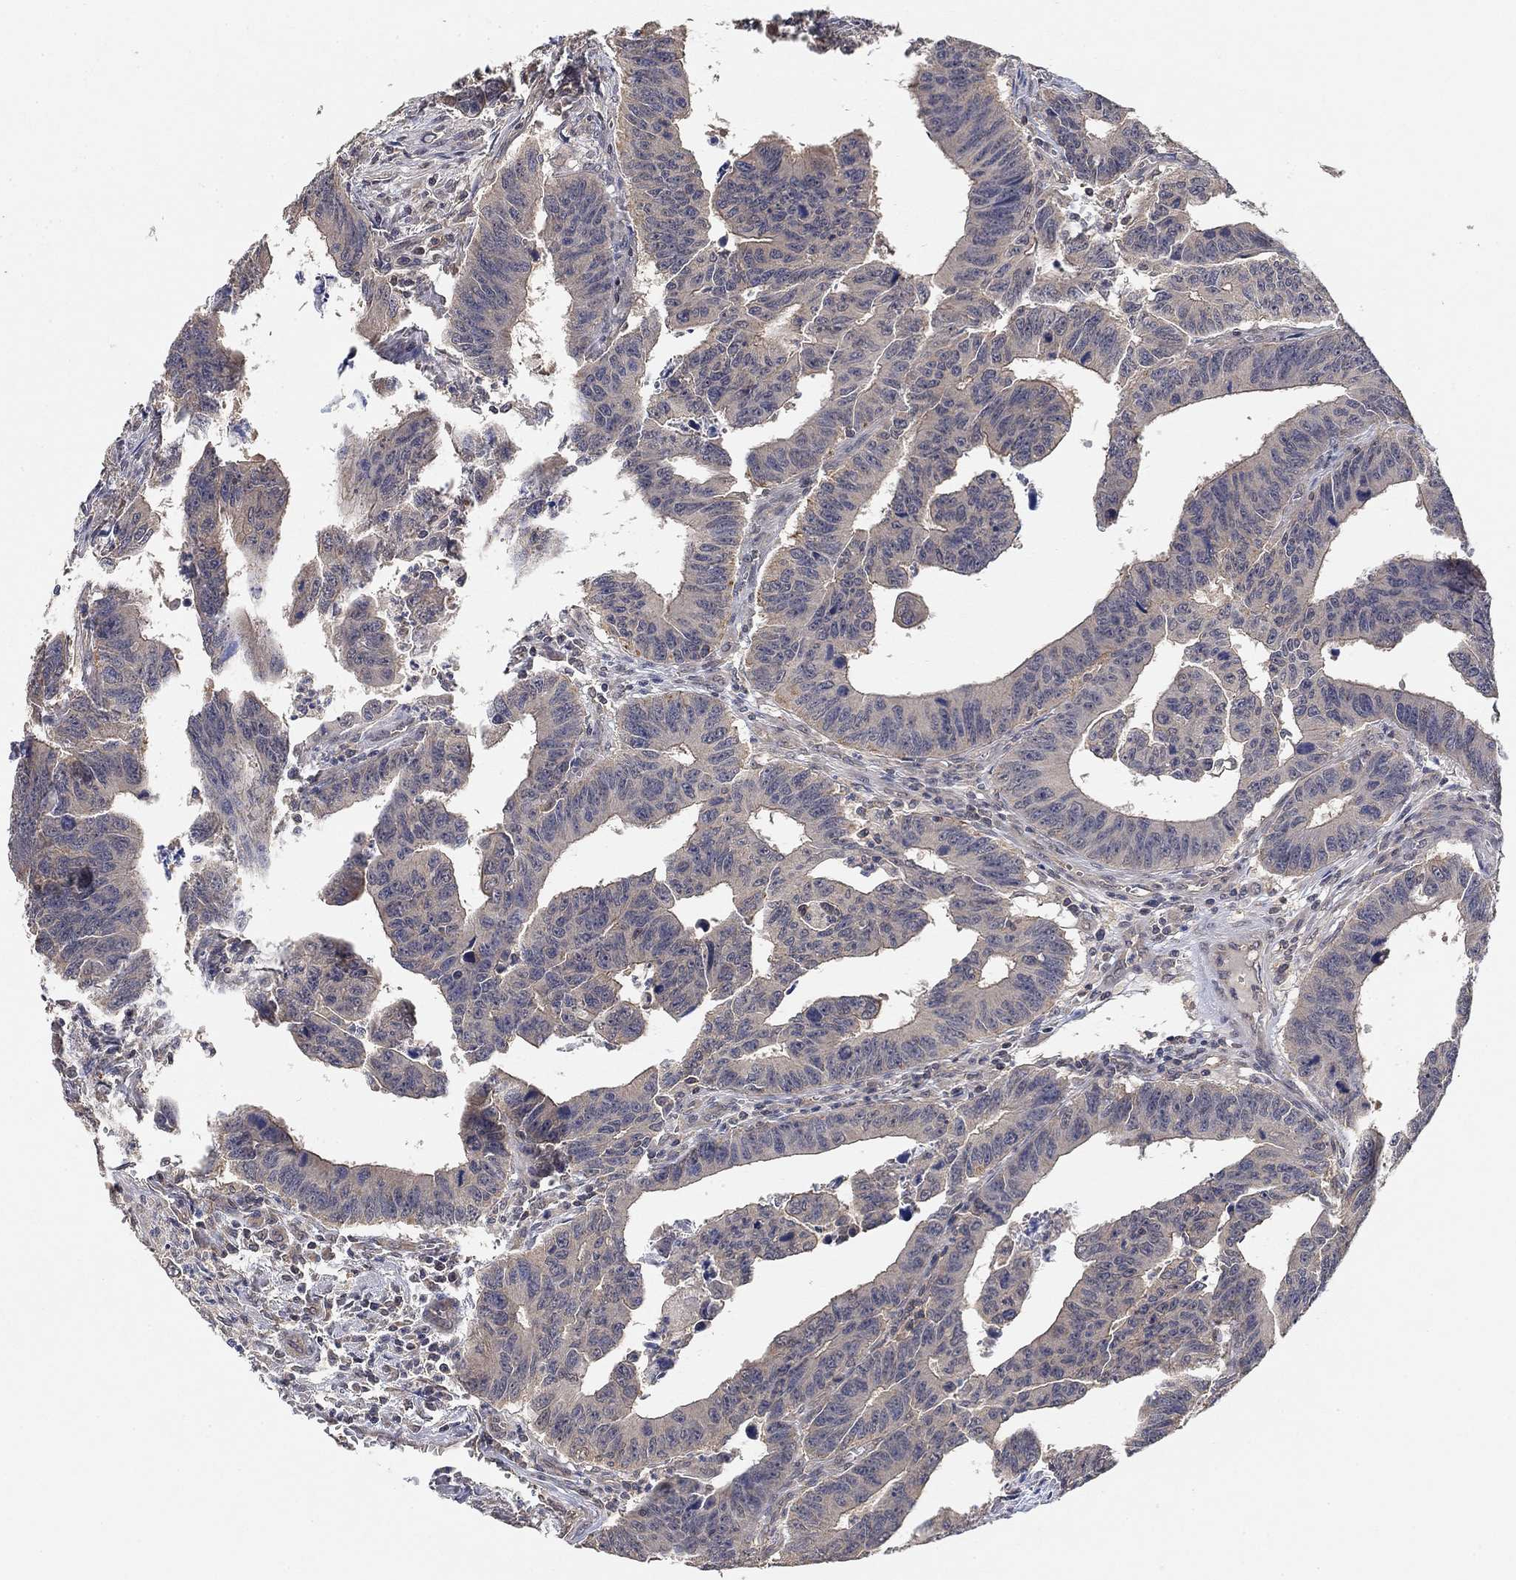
{"staining": {"intensity": "negative", "quantity": "none", "location": "none"}, "tissue": "colorectal cancer", "cell_type": "Tumor cells", "image_type": "cancer", "snomed": [{"axis": "morphology", "description": "Adenocarcinoma, NOS"}, {"axis": "topography", "description": "Appendix"}, {"axis": "topography", "description": "Colon"}, {"axis": "topography", "description": "Cecum"}, {"axis": "topography", "description": "Colon asc"}], "caption": "Tumor cells show no significant protein positivity in colorectal adenocarcinoma.", "gene": "CCDC43", "patient": {"sex": "female", "age": 85}}